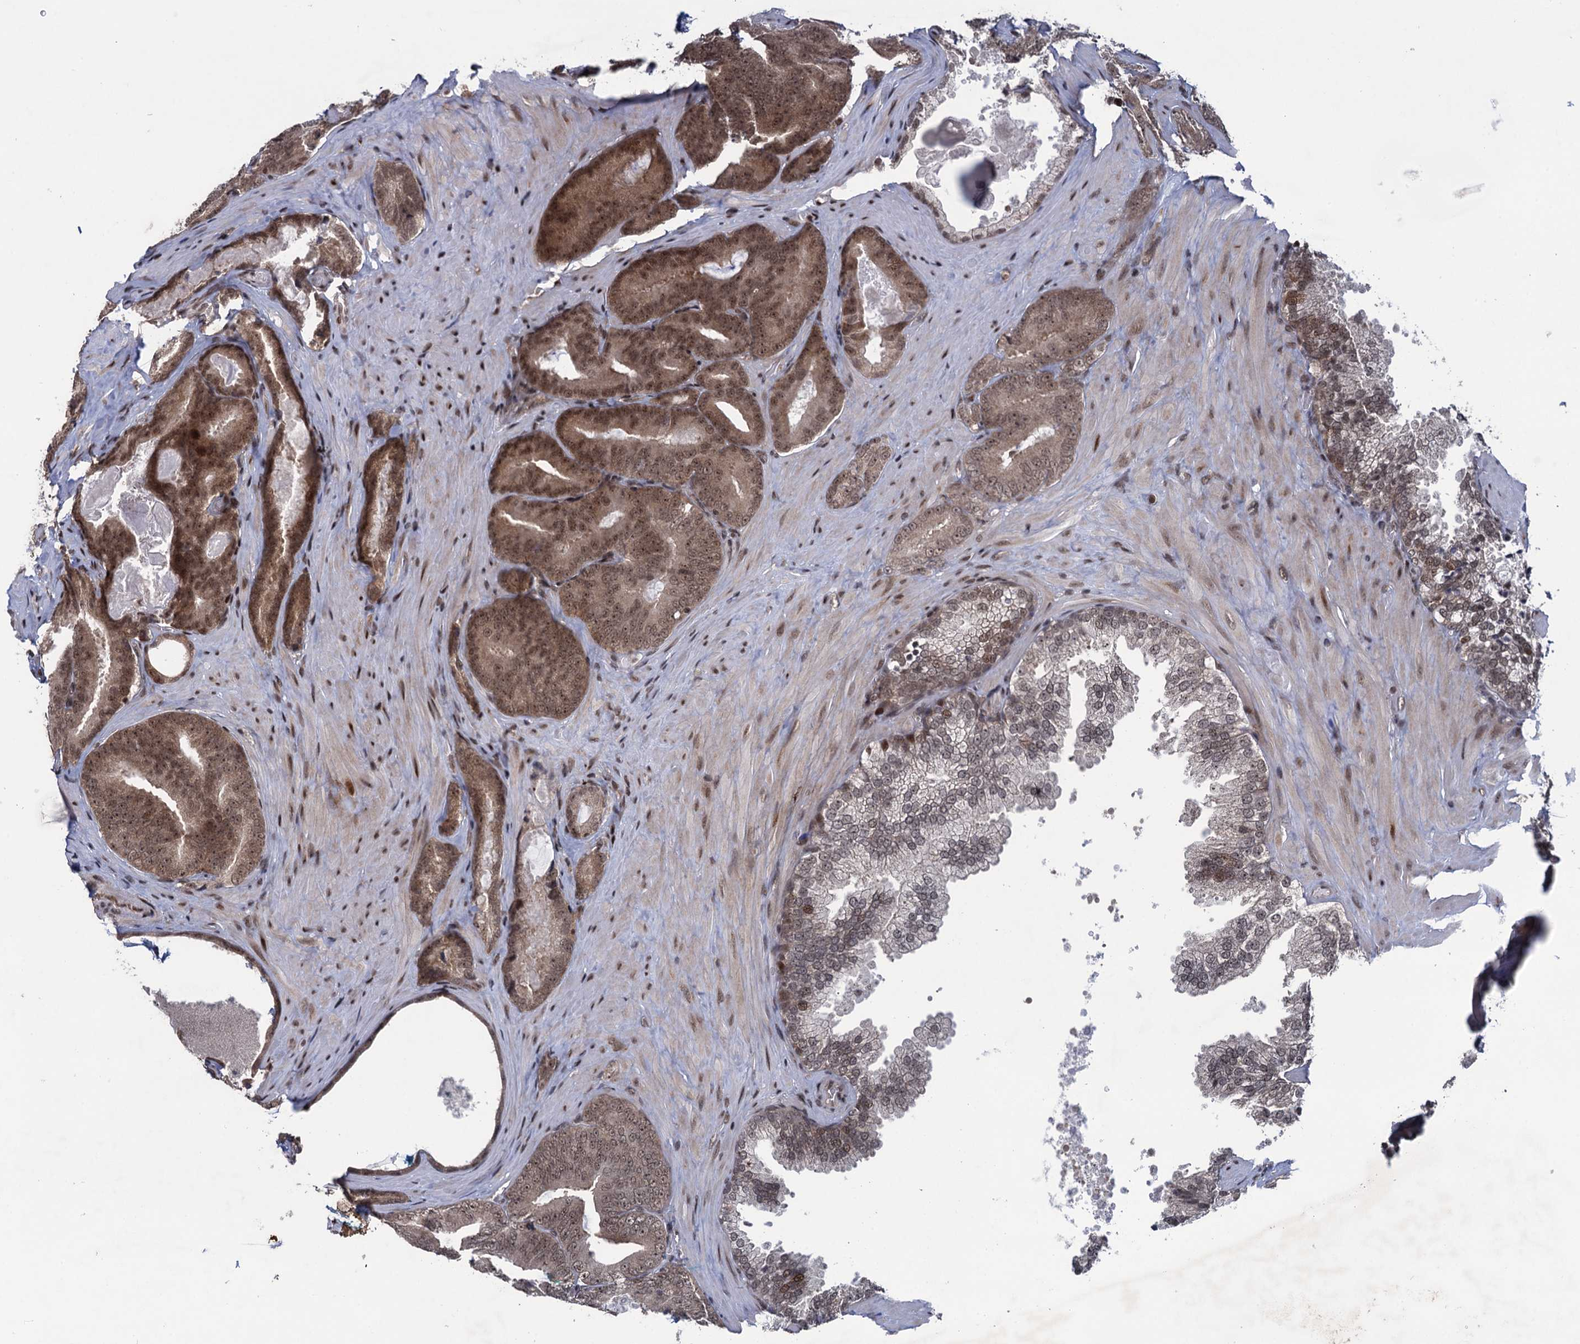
{"staining": {"intensity": "moderate", "quantity": ">75%", "location": "cytoplasmic/membranous,nuclear"}, "tissue": "prostate cancer", "cell_type": "Tumor cells", "image_type": "cancer", "snomed": [{"axis": "morphology", "description": "Adenocarcinoma, High grade"}, {"axis": "topography", "description": "Prostate"}], "caption": "Immunohistochemistry (IHC) histopathology image of neoplastic tissue: prostate adenocarcinoma (high-grade) stained using IHC reveals medium levels of moderate protein expression localized specifically in the cytoplasmic/membranous and nuclear of tumor cells, appearing as a cytoplasmic/membranous and nuclear brown color.", "gene": "ZNF169", "patient": {"sex": "male", "age": 66}}